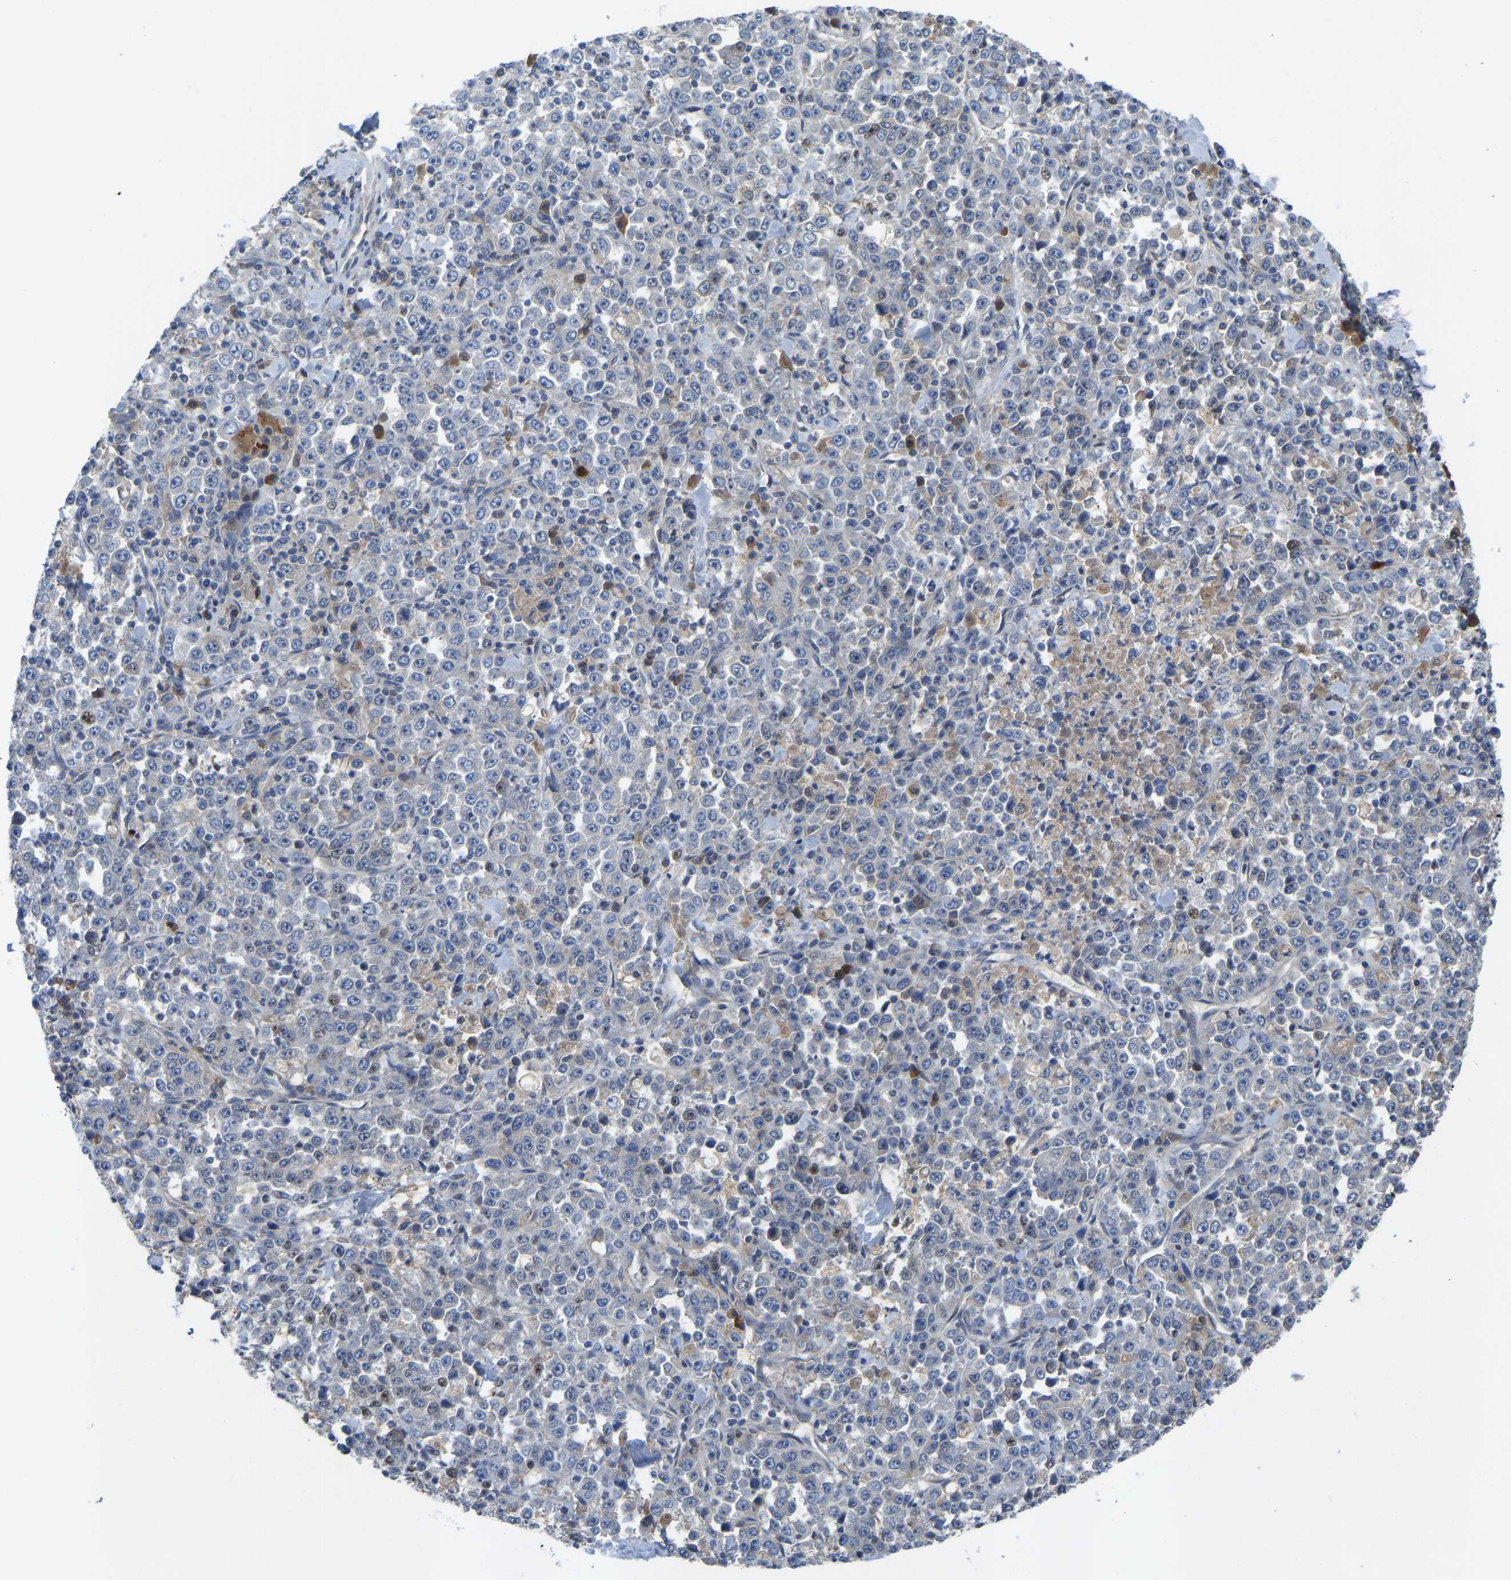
{"staining": {"intensity": "negative", "quantity": "none", "location": "none"}, "tissue": "stomach cancer", "cell_type": "Tumor cells", "image_type": "cancer", "snomed": [{"axis": "morphology", "description": "Normal tissue, NOS"}, {"axis": "morphology", "description": "Adenocarcinoma, NOS"}, {"axis": "topography", "description": "Stomach, upper"}, {"axis": "topography", "description": "Stomach"}], "caption": "The immunohistochemistry (IHC) image has no significant positivity in tumor cells of stomach cancer tissue.", "gene": "ZNF251", "patient": {"sex": "male", "age": 59}}